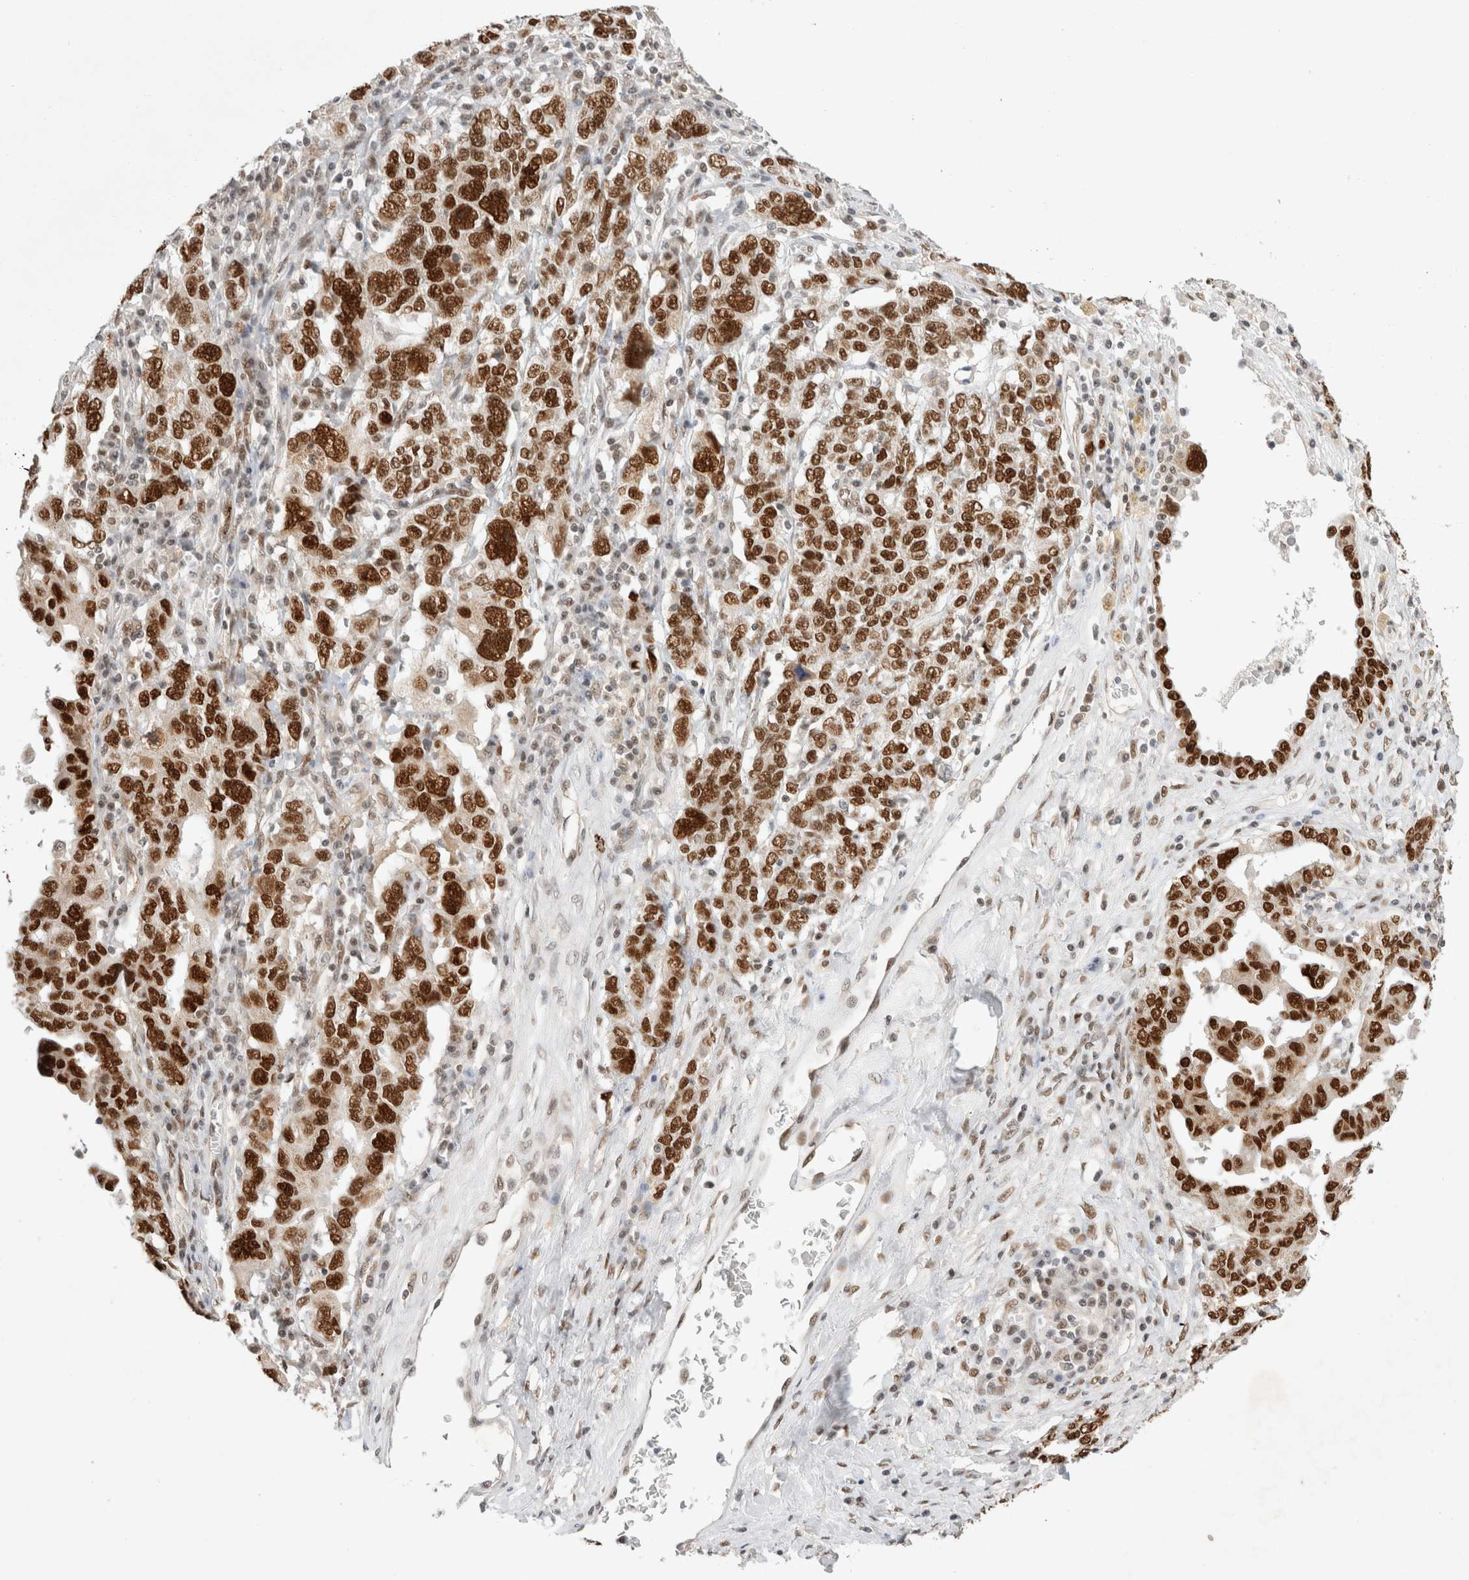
{"staining": {"intensity": "strong", "quantity": ">75%", "location": "nuclear"}, "tissue": "ovarian cancer", "cell_type": "Tumor cells", "image_type": "cancer", "snomed": [{"axis": "morphology", "description": "Carcinoma, endometroid"}, {"axis": "topography", "description": "Ovary"}], "caption": "High-magnification brightfield microscopy of ovarian cancer stained with DAB (3,3'-diaminobenzidine) (brown) and counterstained with hematoxylin (blue). tumor cells exhibit strong nuclear staining is seen in approximately>75% of cells.", "gene": "GTF2I", "patient": {"sex": "female", "age": 62}}